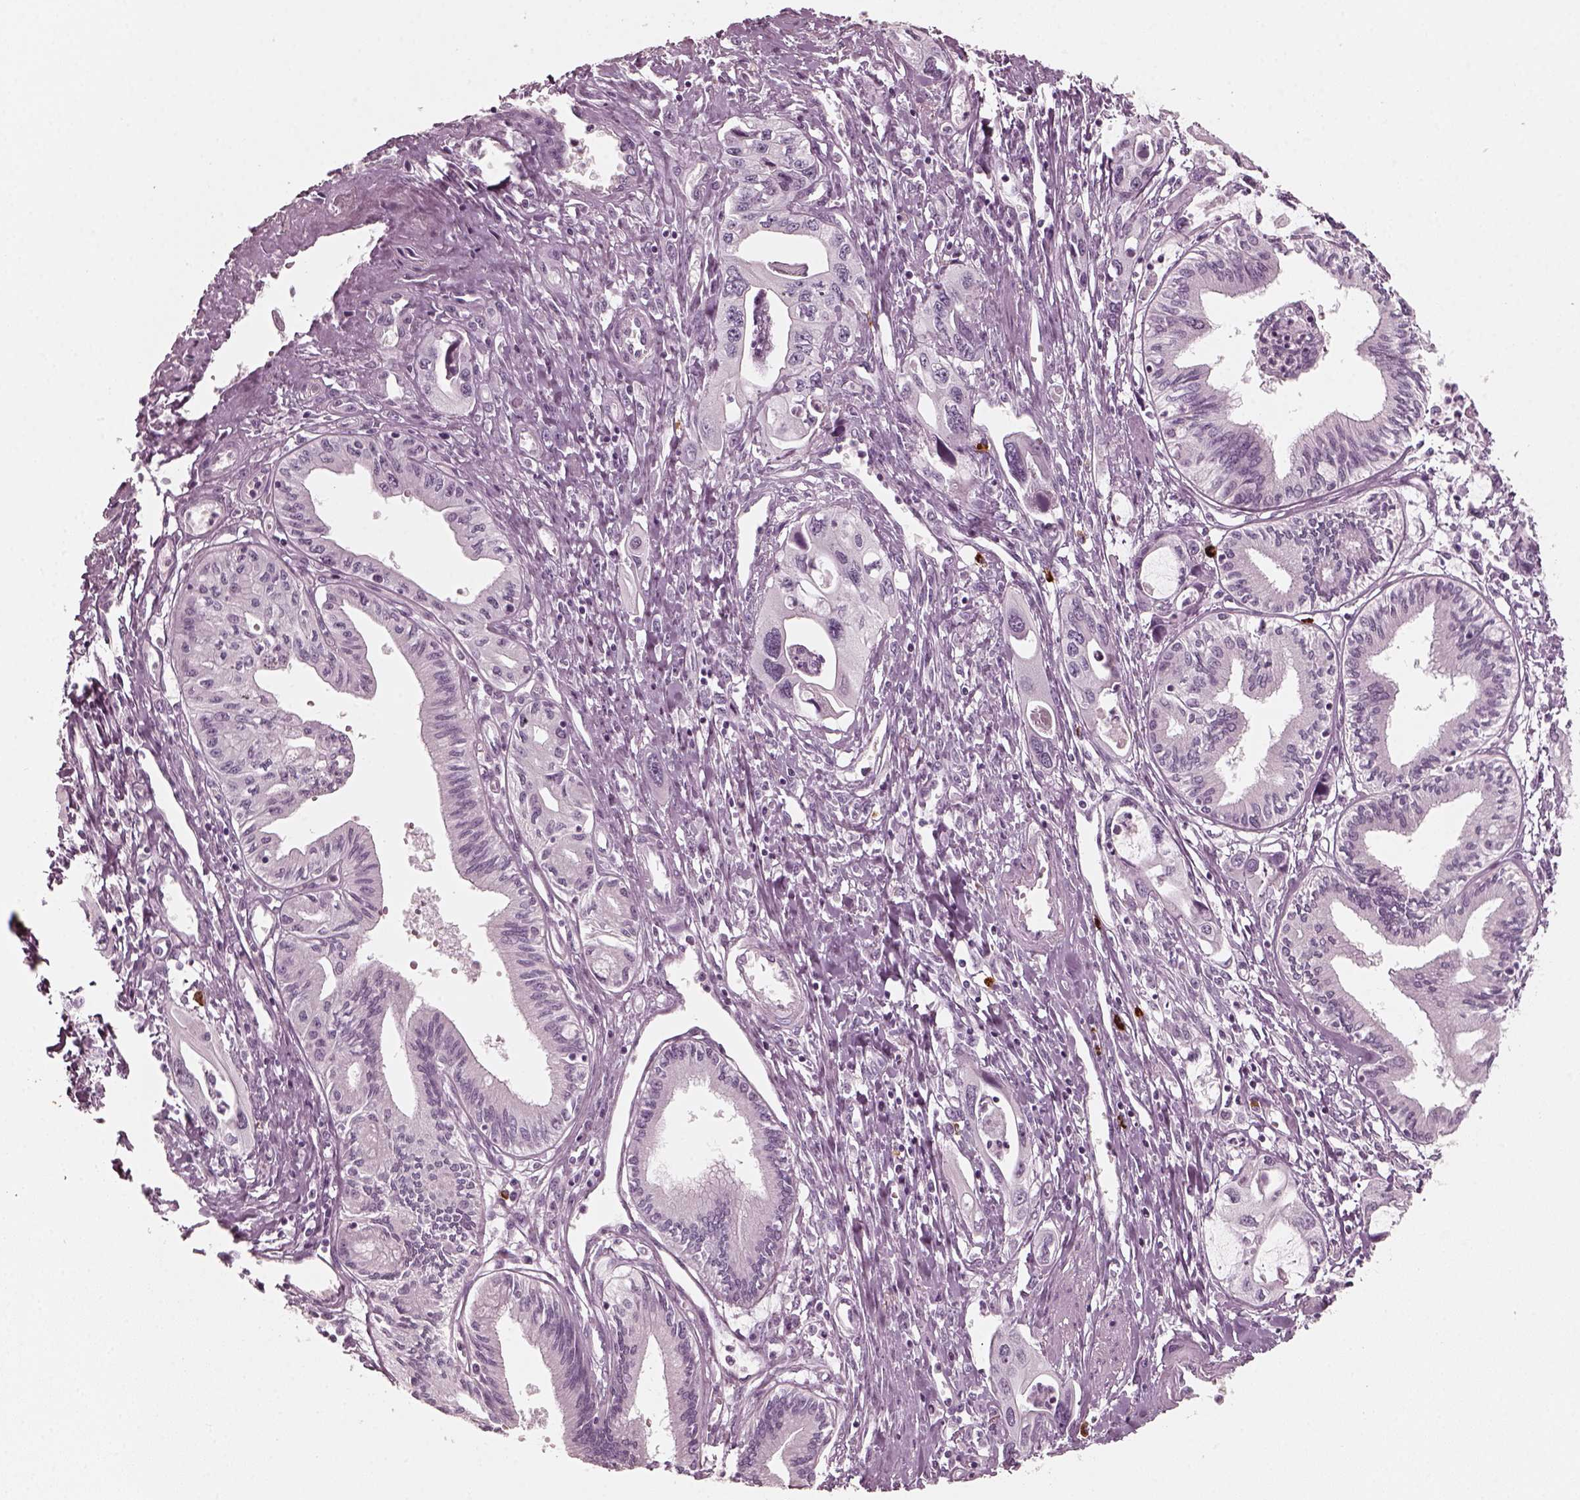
{"staining": {"intensity": "negative", "quantity": "none", "location": "none"}, "tissue": "pancreatic cancer", "cell_type": "Tumor cells", "image_type": "cancer", "snomed": [{"axis": "morphology", "description": "Adenocarcinoma, NOS"}, {"axis": "topography", "description": "Pancreas"}], "caption": "An IHC histopathology image of adenocarcinoma (pancreatic) is shown. There is no staining in tumor cells of adenocarcinoma (pancreatic).", "gene": "CNTN1", "patient": {"sex": "male", "age": 60}}